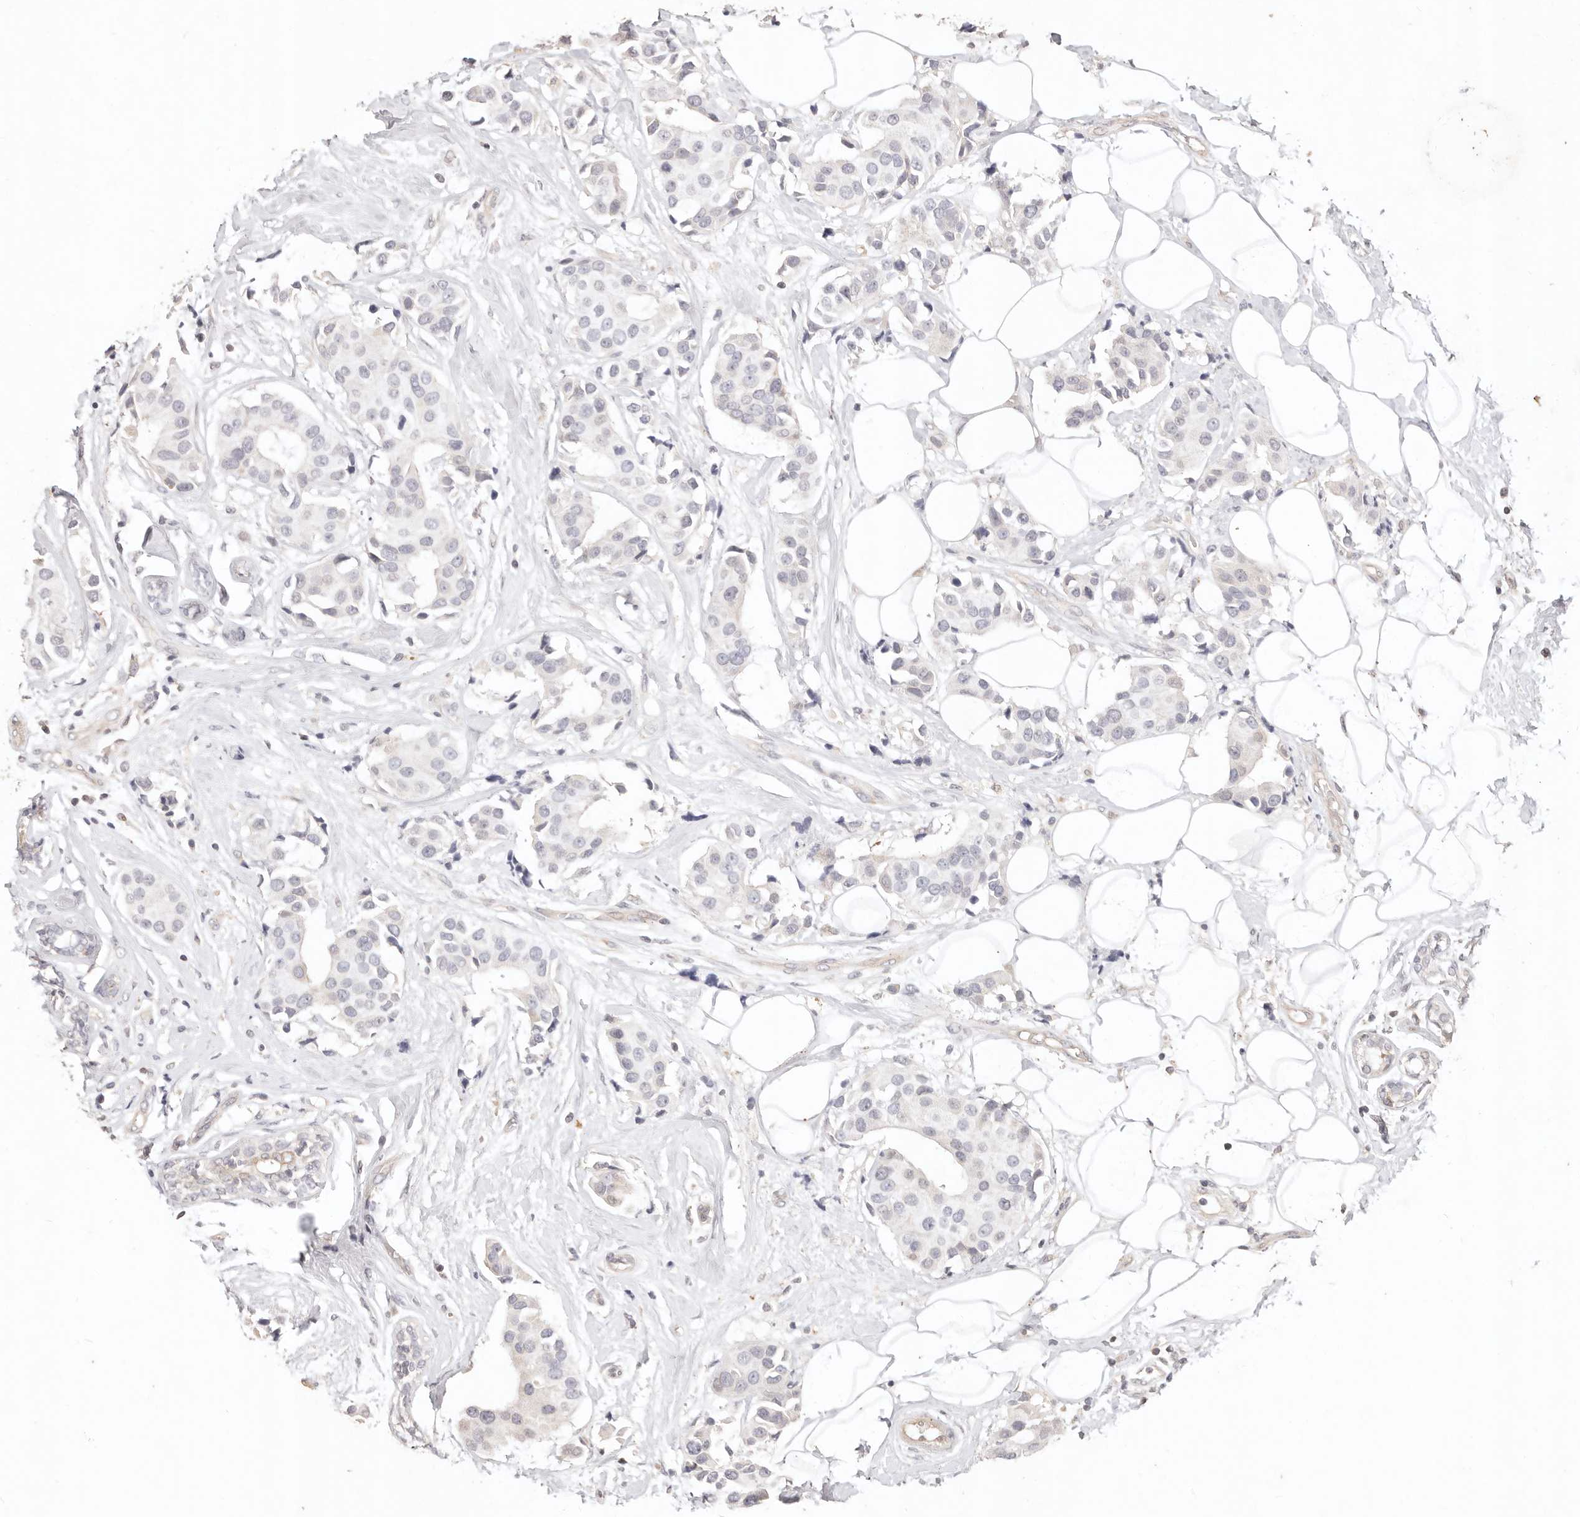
{"staining": {"intensity": "negative", "quantity": "none", "location": "none"}, "tissue": "breast cancer", "cell_type": "Tumor cells", "image_type": "cancer", "snomed": [{"axis": "morphology", "description": "Normal tissue, NOS"}, {"axis": "morphology", "description": "Duct carcinoma"}, {"axis": "topography", "description": "Breast"}], "caption": "Immunohistochemical staining of breast infiltrating ductal carcinoma displays no significant expression in tumor cells.", "gene": "KIF9", "patient": {"sex": "female", "age": 39}}